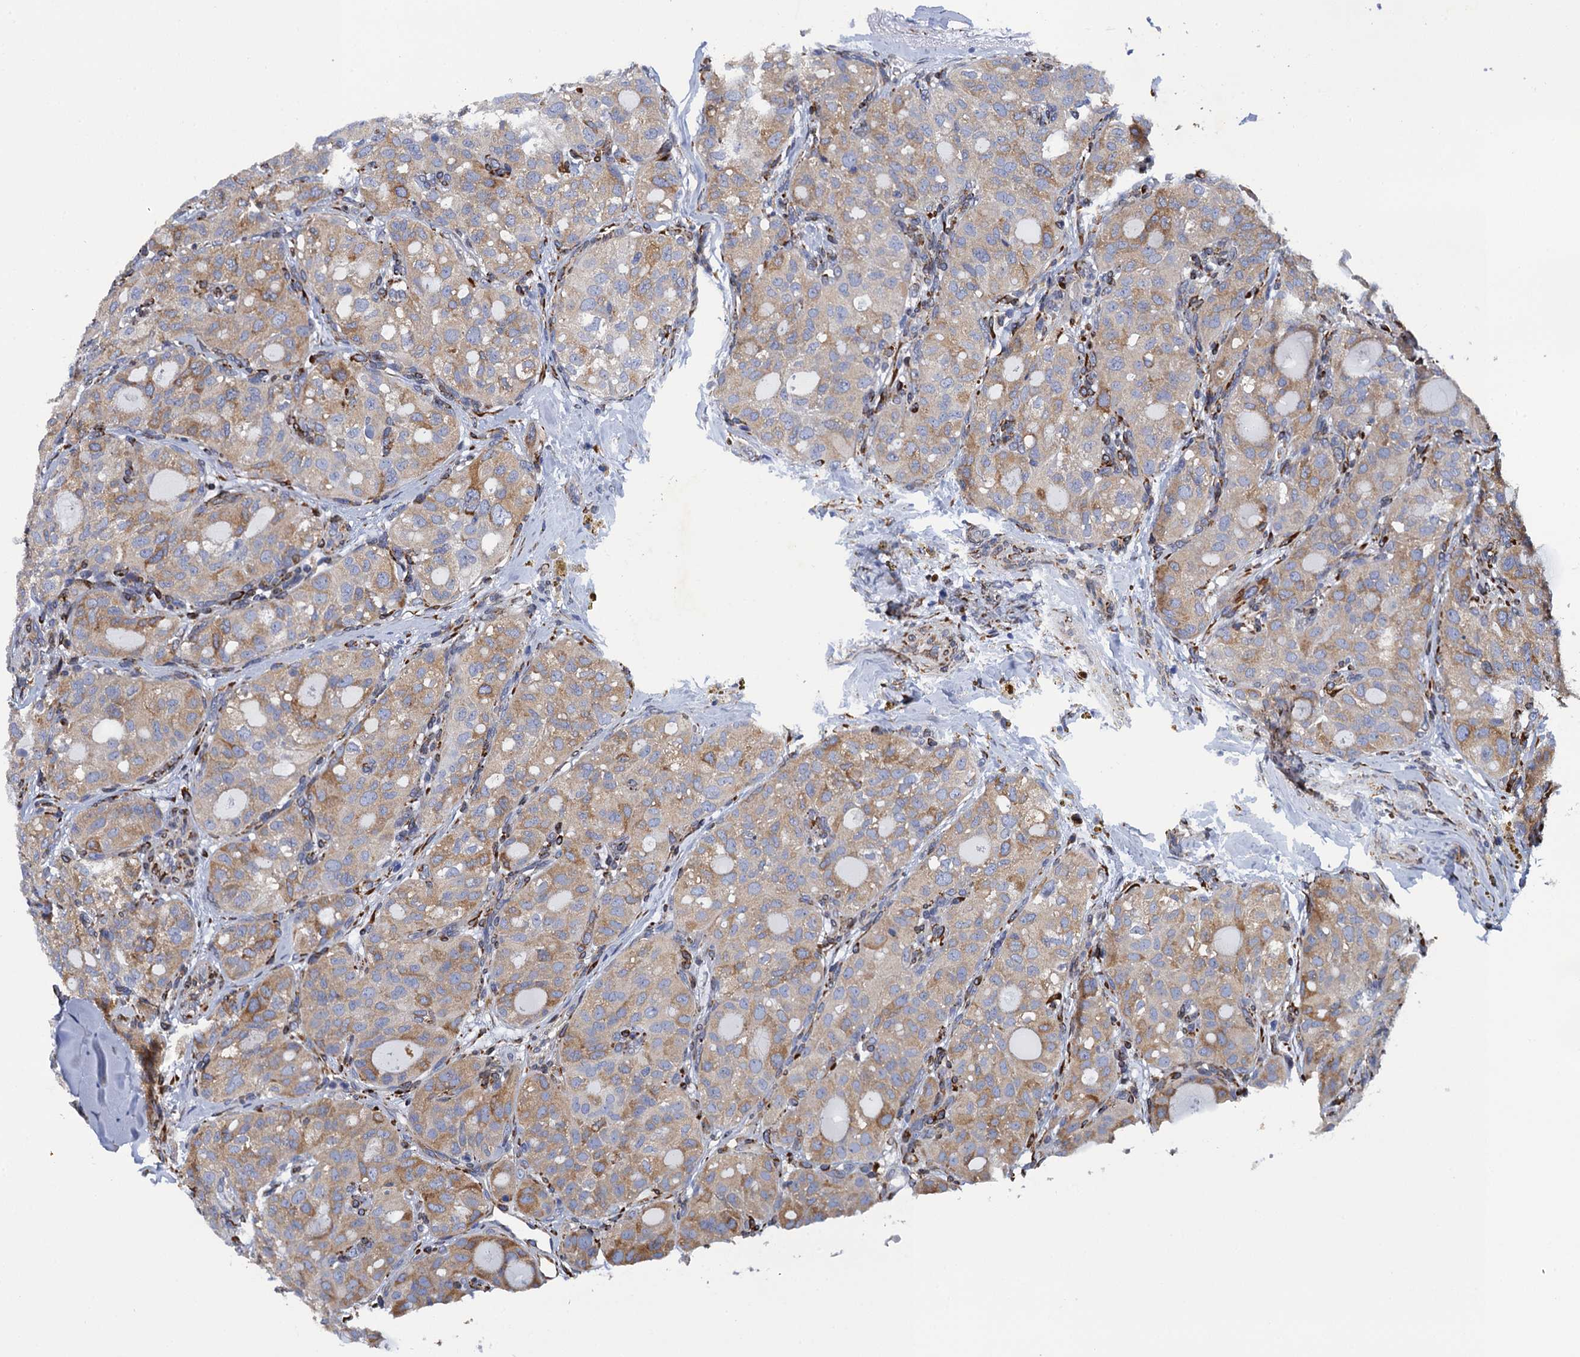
{"staining": {"intensity": "moderate", "quantity": "25%-75%", "location": "cytoplasmic/membranous"}, "tissue": "thyroid cancer", "cell_type": "Tumor cells", "image_type": "cancer", "snomed": [{"axis": "morphology", "description": "Follicular adenoma carcinoma, NOS"}, {"axis": "topography", "description": "Thyroid gland"}], "caption": "Immunohistochemical staining of human follicular adenoma carcinoma (thyroid) demonstrates medium levels of moderate cytoplasmic/membranous protein staining in approximately 25%-75% of tumor cells.", "gene": "POGLUT3", "patient": {"sex": "male", "age": 75}}